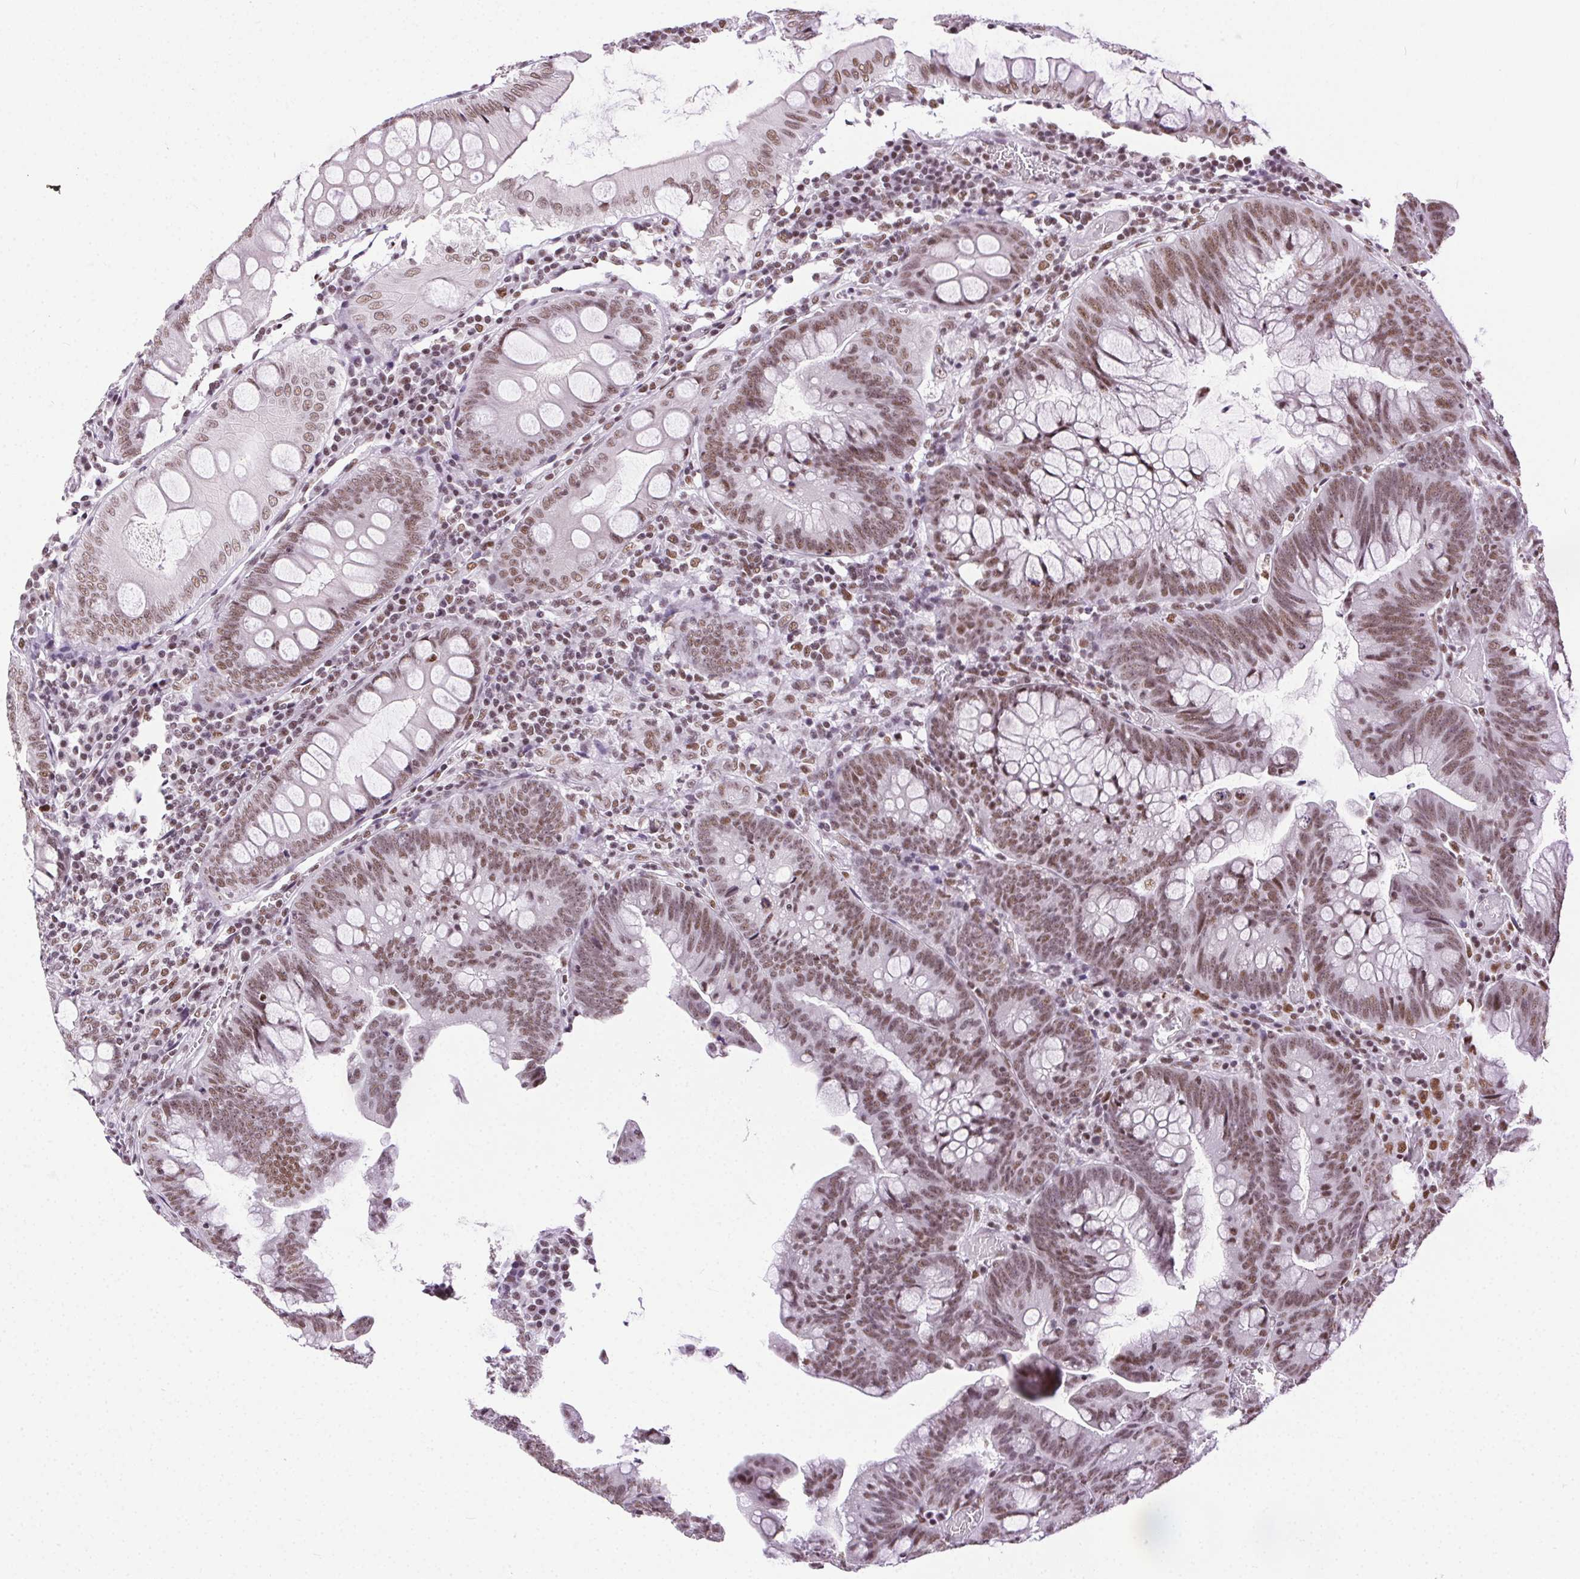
{"staining": {"intensity": "weak", "quantity": ">75%", "location": "nuclear"}, "tissue": "colorectal cancer", "cell_type": "Tumor cells", "image_type": "cancer", "snomed": [{"axis": "morphology", "description": "Adenocarcinoma, NOS"}, {"axis": "topography", "description": "Colon"}], "caption": "There is low levels of weak nuclear positivity in tumor cells of colorectal adenocarcinoma, as demonstrated by immunohistochemical staining (brown color).", "gene": "TRA2B", "patient": {"sex": "male", "age": 62}}